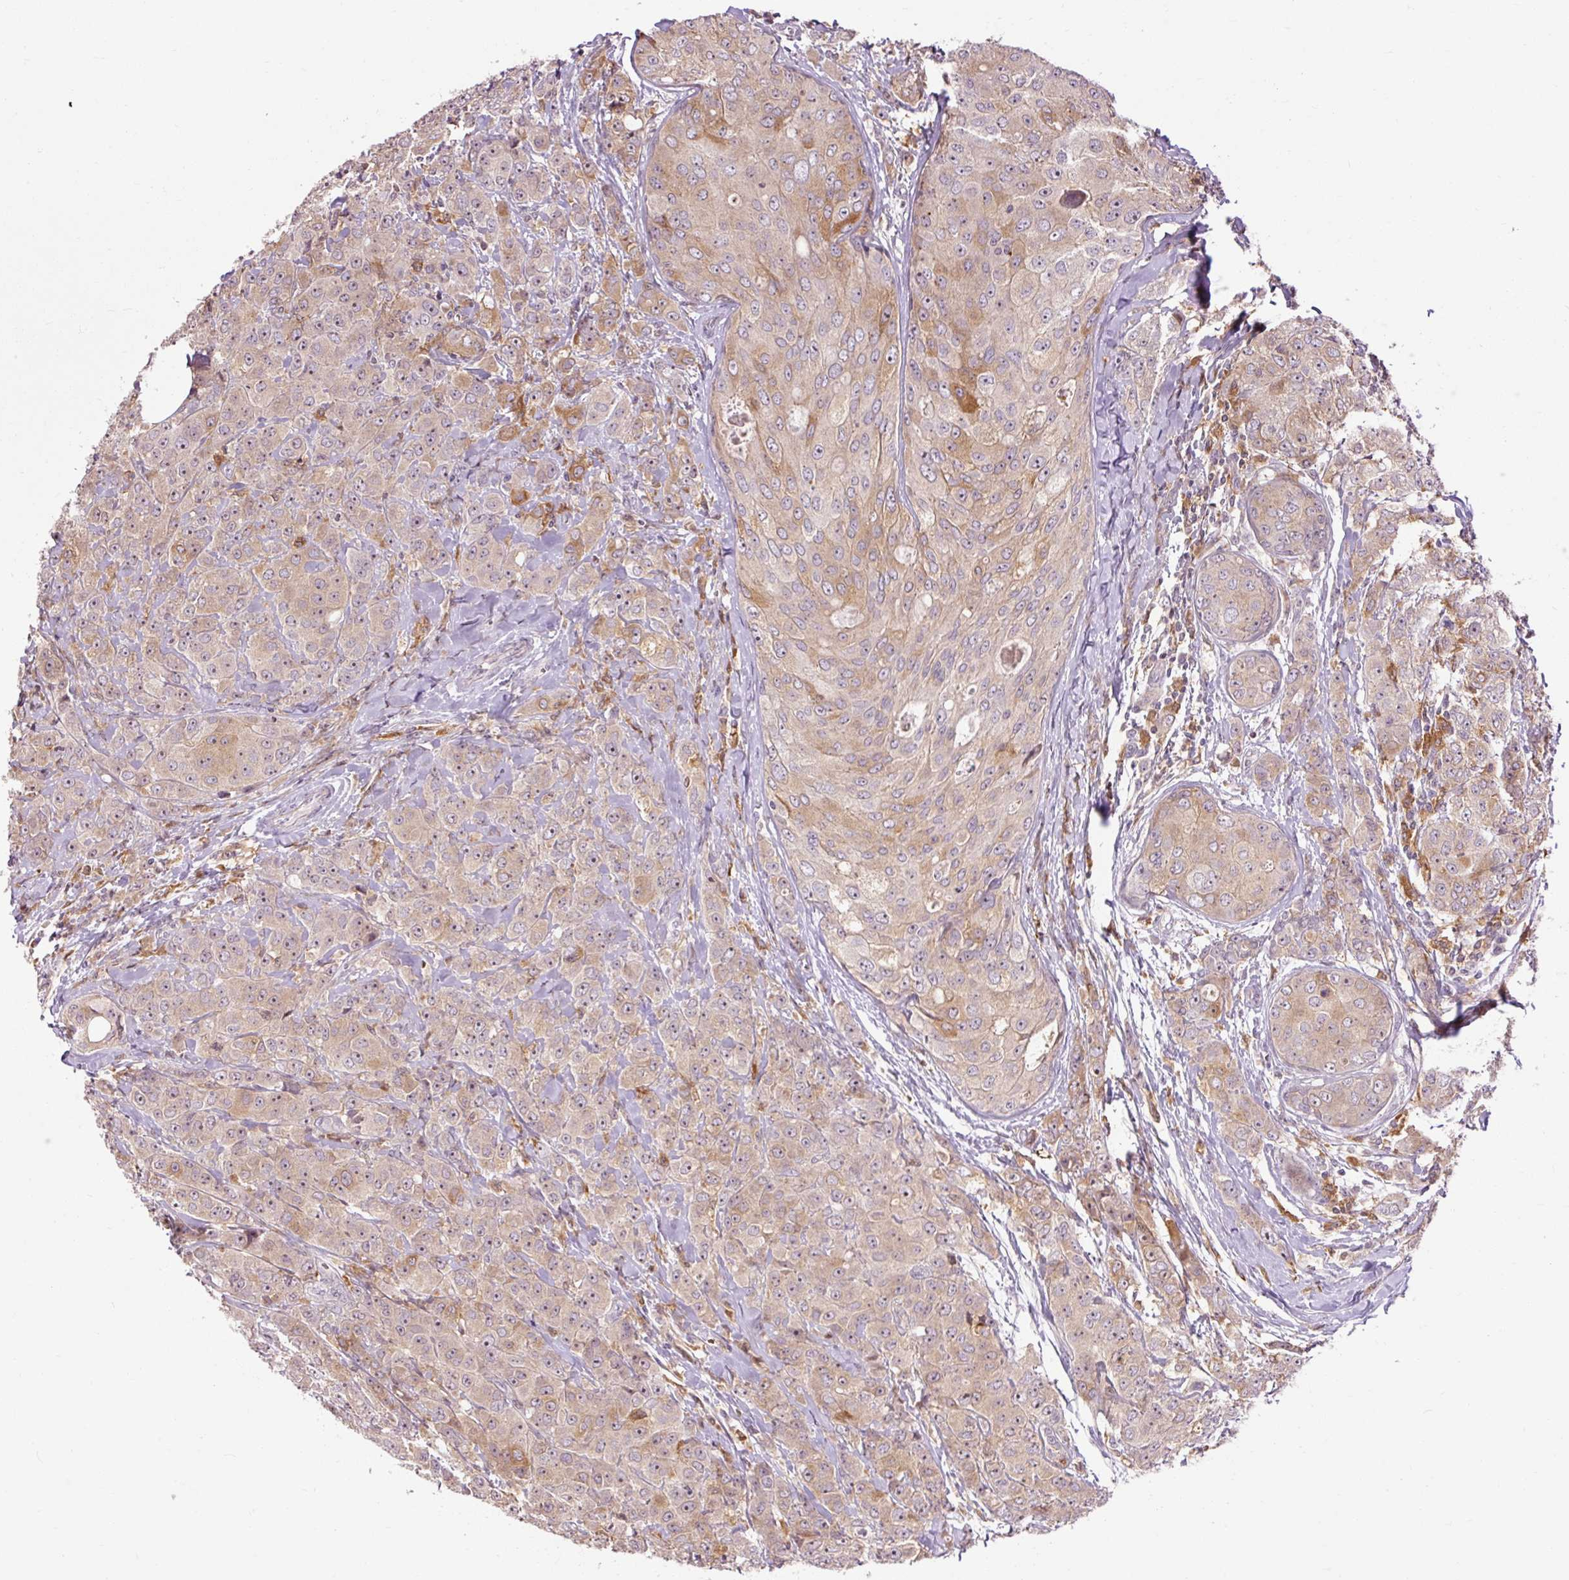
{"staining": {"intensity": "weak", "quantity": ">75%", "location": "cytoplasmic/membranous"}, "tissue": "breast cancer", "cell_type": "Tumor cells", "image_type": "cancer", "snomed": [{"axis": "morphology", "description": "Duct carcinoma"}, {"axis": "topography", "description": "Breast"}], "caption": "Weak cytoplasmic/membranous protein staining is identified in about >75% of tumor cells in breast infiltrating ductal carcinoma.", "gene": "CEBPZ", "patient": {"sex": "female", "age": 43}}